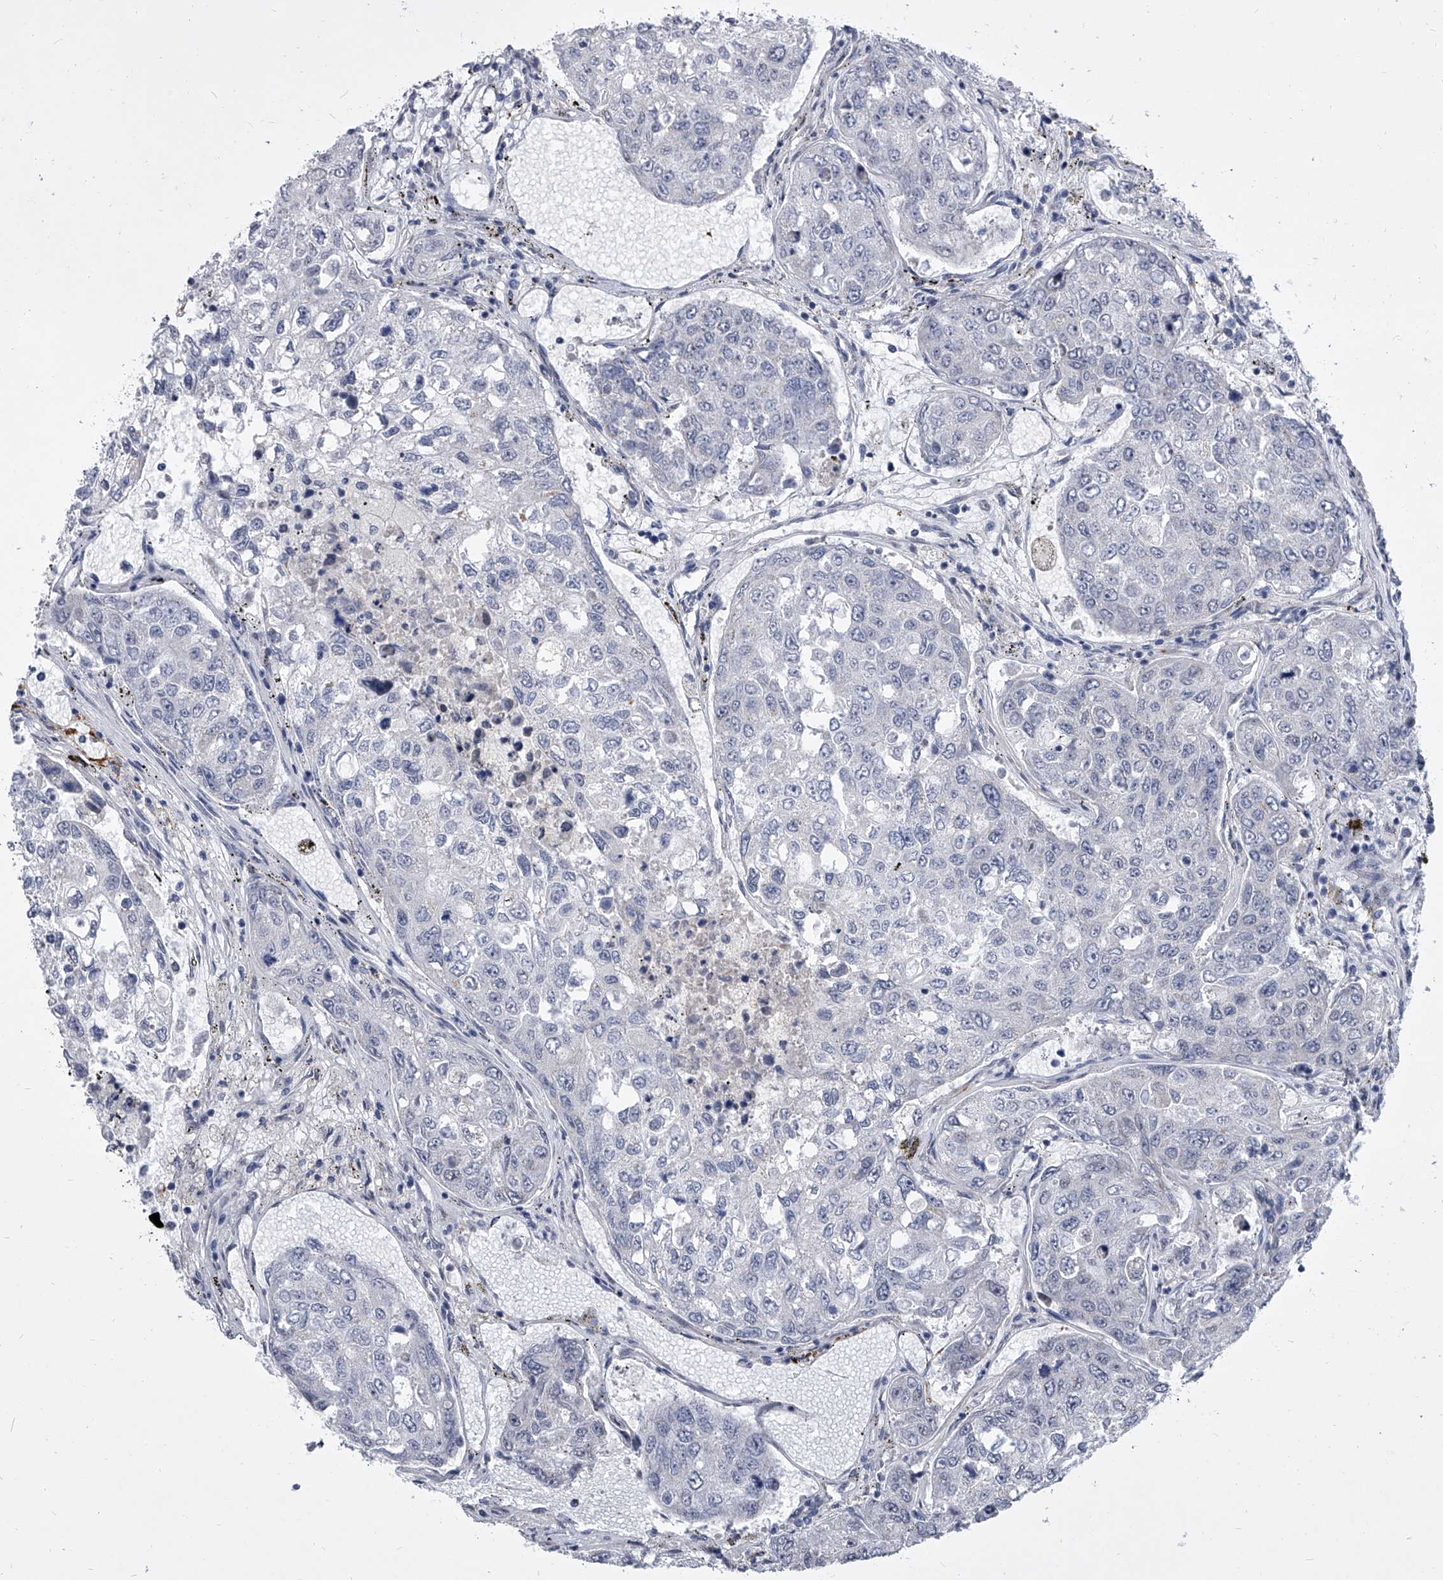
{"staining": {"intensity": "negative", "quantity": "none", "location": "none"}, "tissue": "urothelial cancer", "cell_type": "Tumor cells", "image_type": "cancer", "snomed": [{"axis": "morphology", "description": "Urothelial carcinoma, High grade"}, {"axis": "topography", "description": "Lymph node"}, {"axis": "topography", "description": "Urinary bladder"}], "caption": "This is an immunohistochemistry photomicrograph of human high-grade urothelial carcinoma. There is no expression in tumor cells.", "gene": "EVA1C", "patient": {"sex": "male", "age": 51}}